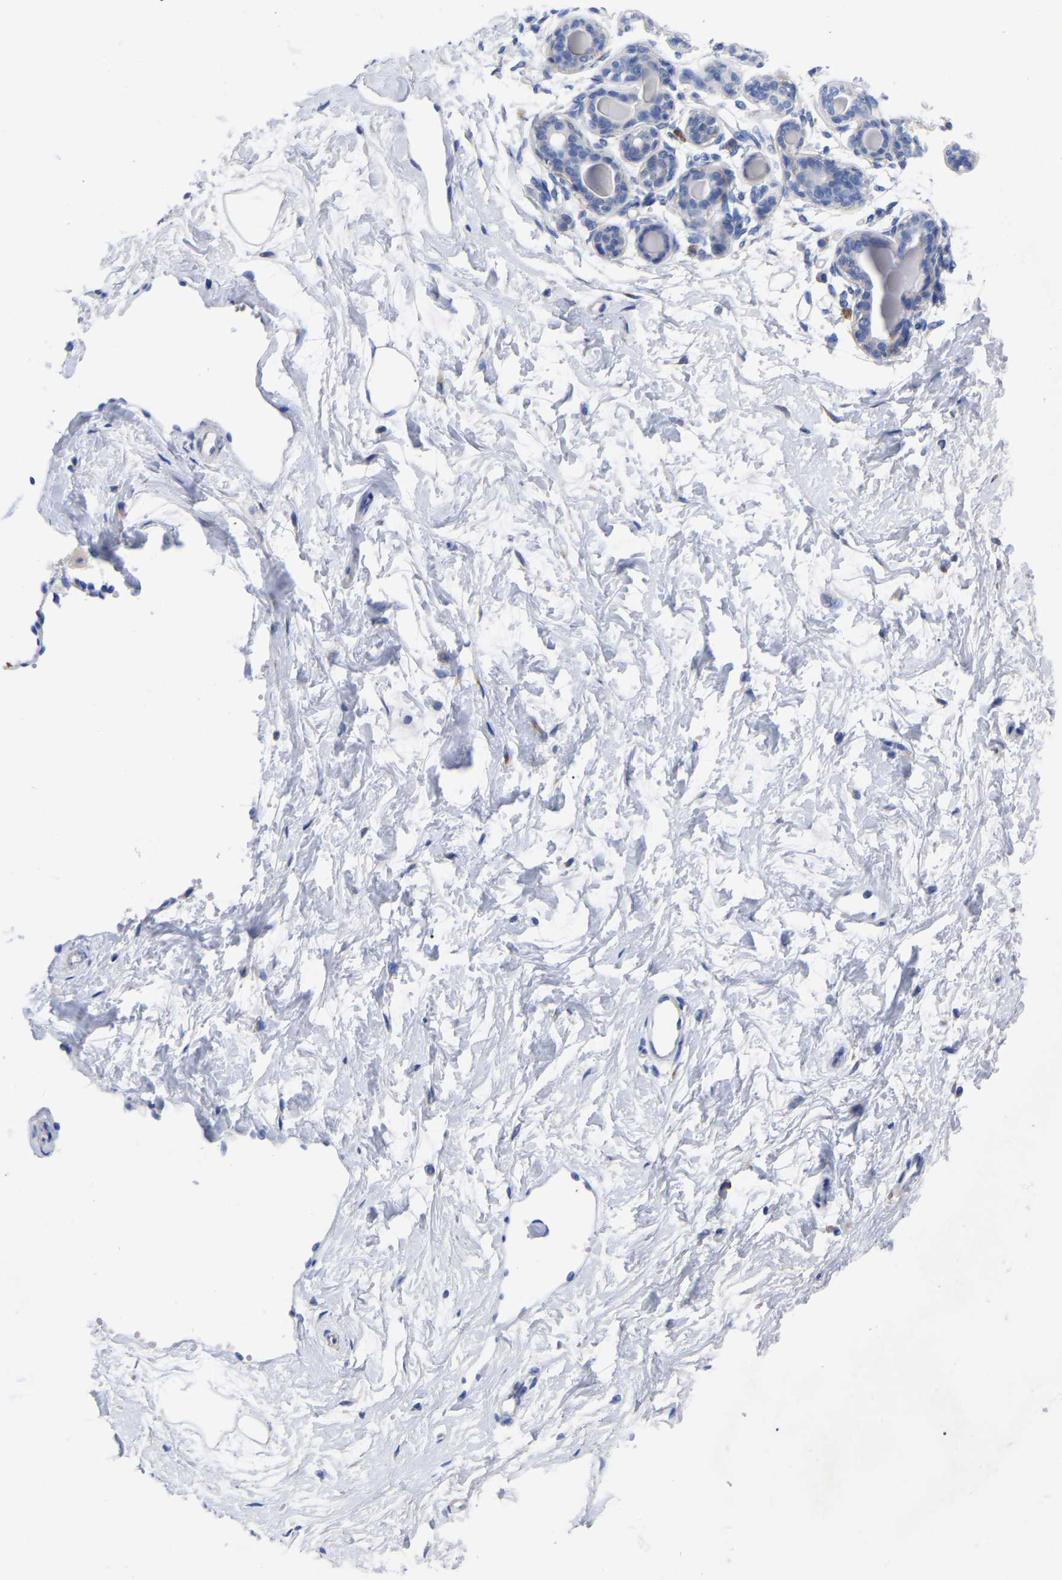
{"staining": {"intensity": "negative", "quantity": "none", "location": "none"}, "tissue": "breast", "cell_type": "Adipocytes", "image_type": "normal", "snomed": [{"axis": "morphology", "description": "Normal tissue, NOS"}, {"axis": "topography", "description": "Breast"}], "caption": "Immunohistochemistry histopathology image of benign human breast stained for a protein (brown), which displays no positivity in adipocytes. (DAB IHC, high magnification).", "gene": "GDF3", "patient": {"sex": "female", "age": 45}}